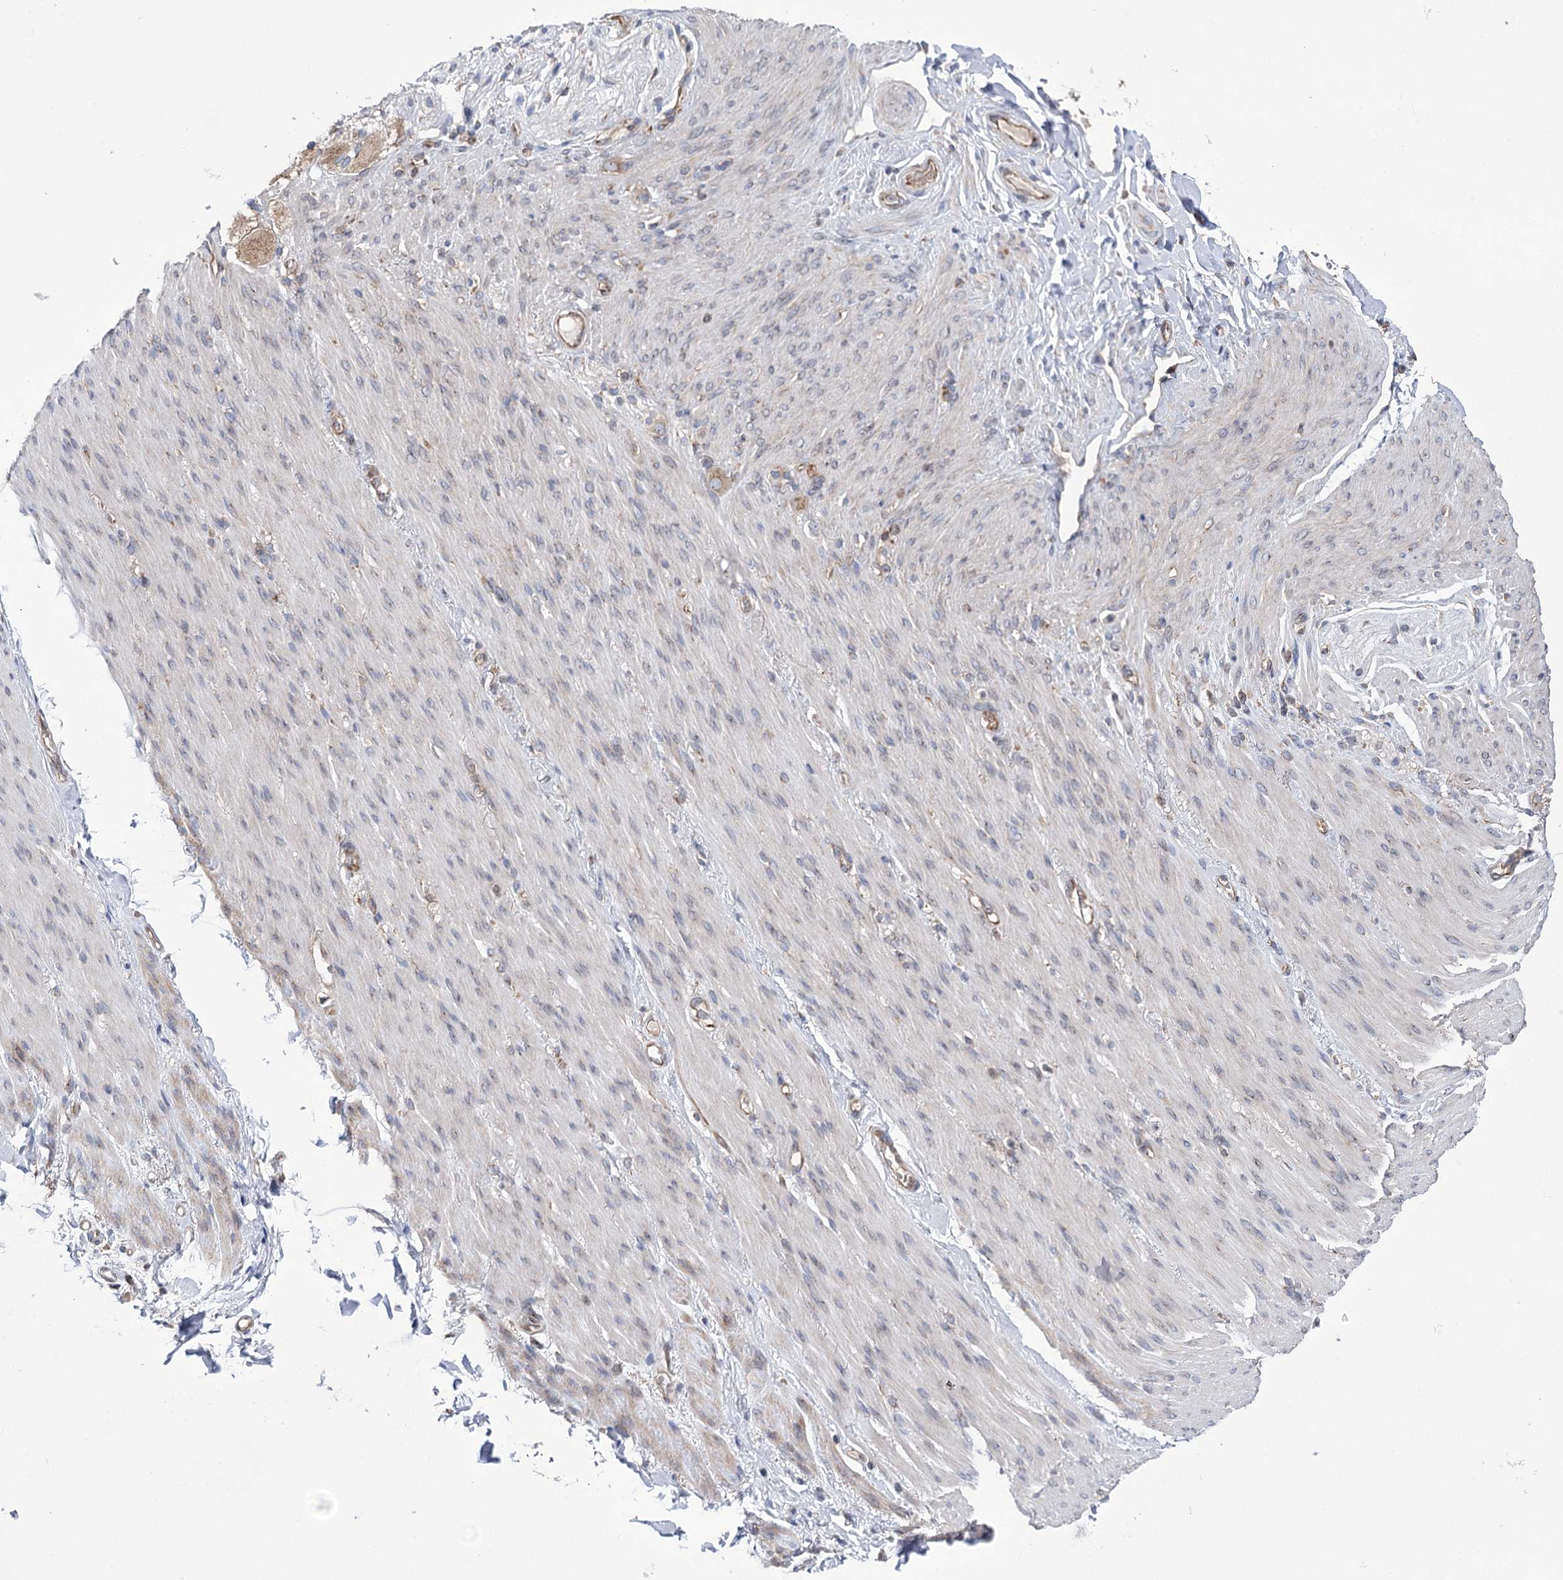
{"staining": {"intensity": "negative", "quantity": "none", "location": "none"}, "tissue": "adipose tissue", "cell_type": "Adipocytes", "image_type": "normal", "snomed": [{"axis": "morphology", "description": "Normal tissue, NOS"}, {"axis": "topography", "description": "Colon"}, {"axis": "topography", "description": "Peripheral nerve tissue"}], "caption": "IHC of benign human adipose tissue demonstrates no staining in adipocytes. Brightfield microscopy of IHC stained with DAB (brown) and hematoxylin (blue), captured at high magnification.", "gene": "ZNF622", "patient": {"sex": "female", "age": 61}}